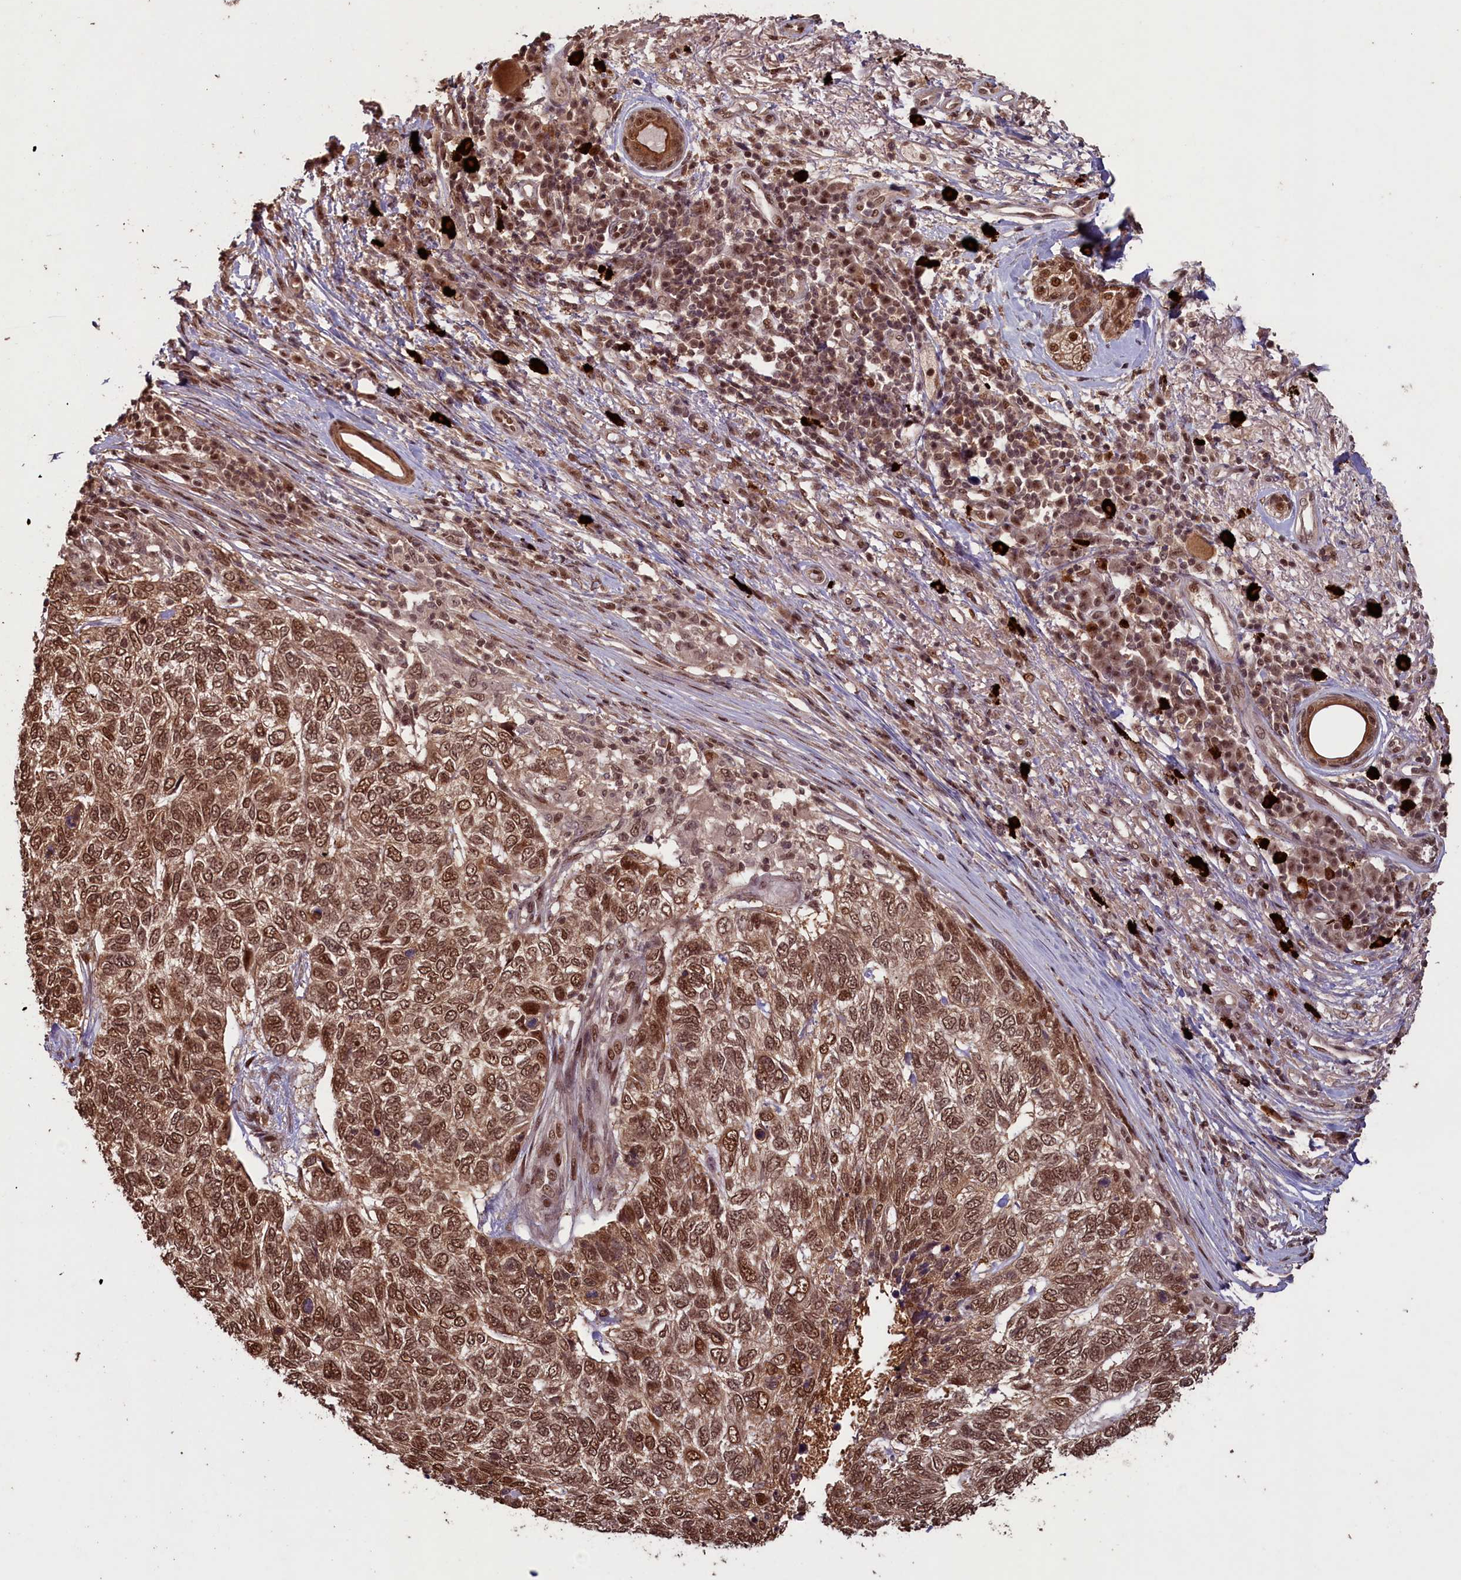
{"staining": {"intensity": "moderate", "quantity": ">75%", "location": "nuclear"}, "tissue": "skin cancer", "cell_type": "Tumor cells", "image_type": "cancer", "snomed": [{"axis": "morphology", "description": "Basal cell carcinoma"}, {"axis": "topography", "description": "Skin"}], "caption": "Human skin basal cell carcinoma stained with a protein marker demonstrates moderate staining in tumor cells.", "gene": "NAE1", "patient": {"sex": "female", "age": 65}}